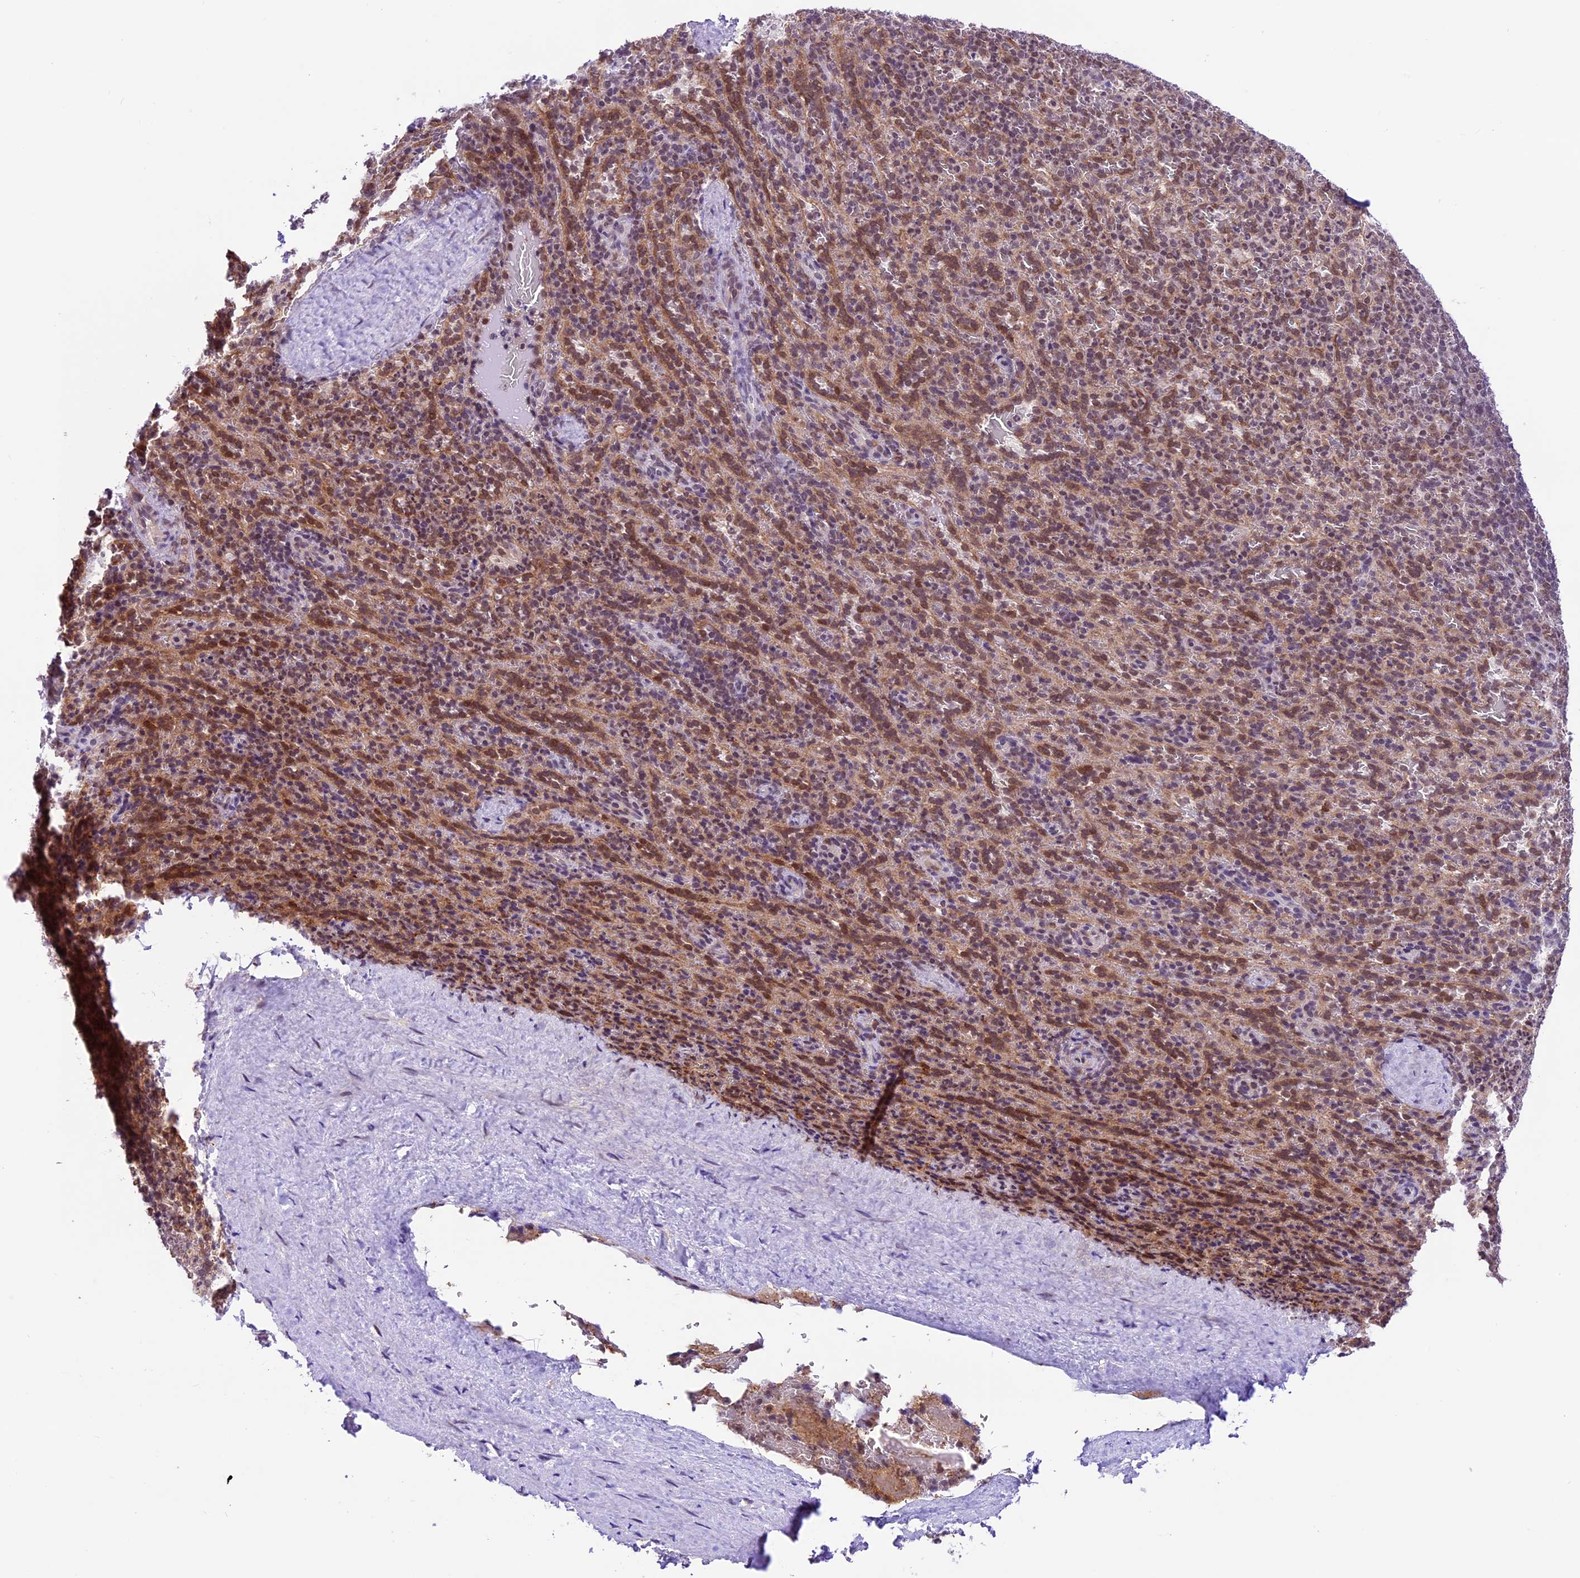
{"staining": {"intensity": "moderate", "quantity": "25%-75%", "location": "nuclear"}, "tissue": "spleen", "cell_type": "Cells in red pulp", "image_type": "normal", "snomed": [{"axis": "morphology", "description": "Normal tissue, NOS"}, {"axis": "topography", "description": "Spleen"}], "caption": "An immunohistochemistry (IHC) image of benign tissue is shown. Protein staining in brown highlights moderate nuclear positivity in spleen within cells in red pulp. (brown staining indicates protein expression, while blue staining denotes nuclei).", "gene": "SHKBP1", "patient": {"sex": "female", "age": 21}}